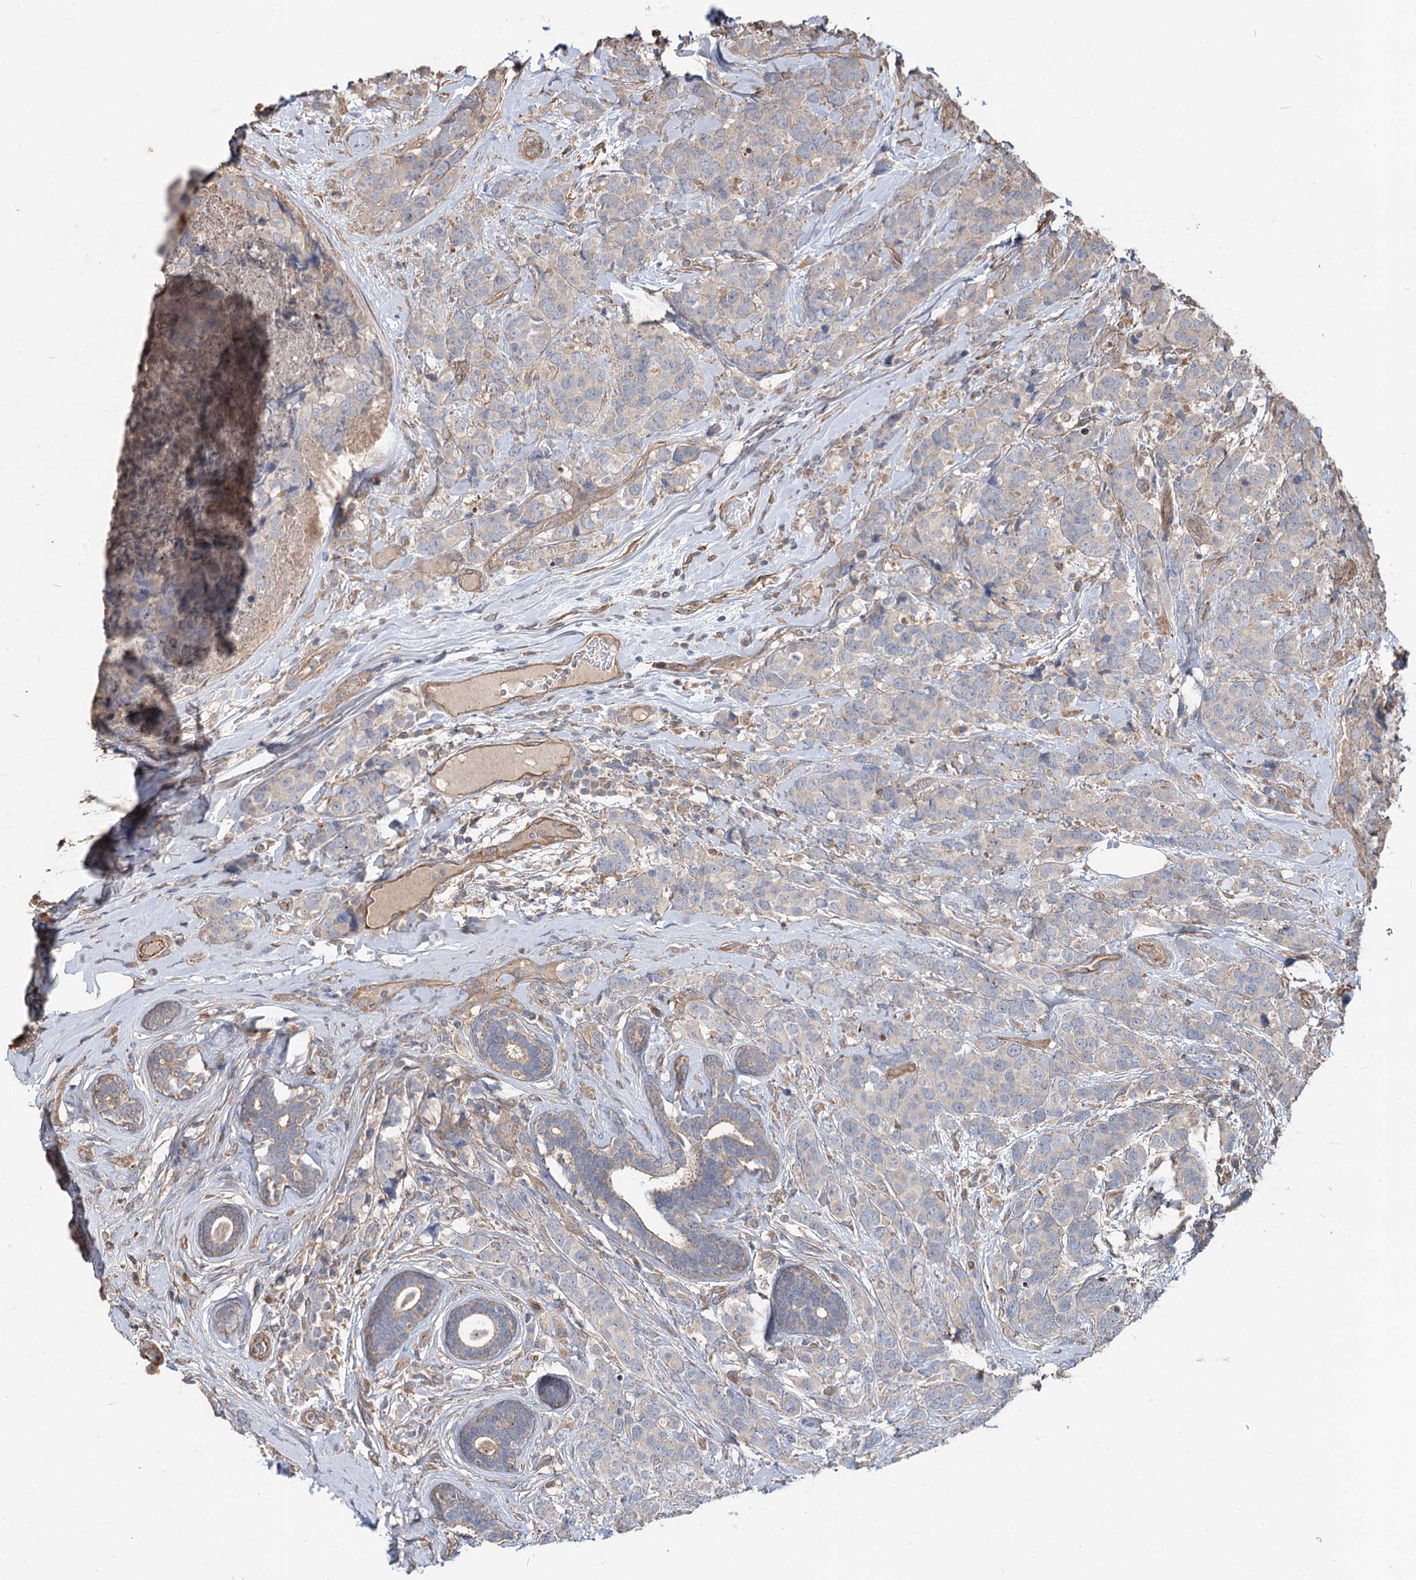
{"staining": {"intensity": "negative", "quantity": "none", "location": "none"}, "tissue": "breast cancer", "cell_type": "Tumor cells", "image_type": "cancer", "snomed": [{"axis": "morphology", "description": "Lobular carcinoma"}, {"axis": "topography", "description": "Breast"}], "caption": "Photomicrograph shows no significant protein staining in tumor cells of breast cancer.", "gene": "SPART", "patient": {"sex": "female", "age": 59}}